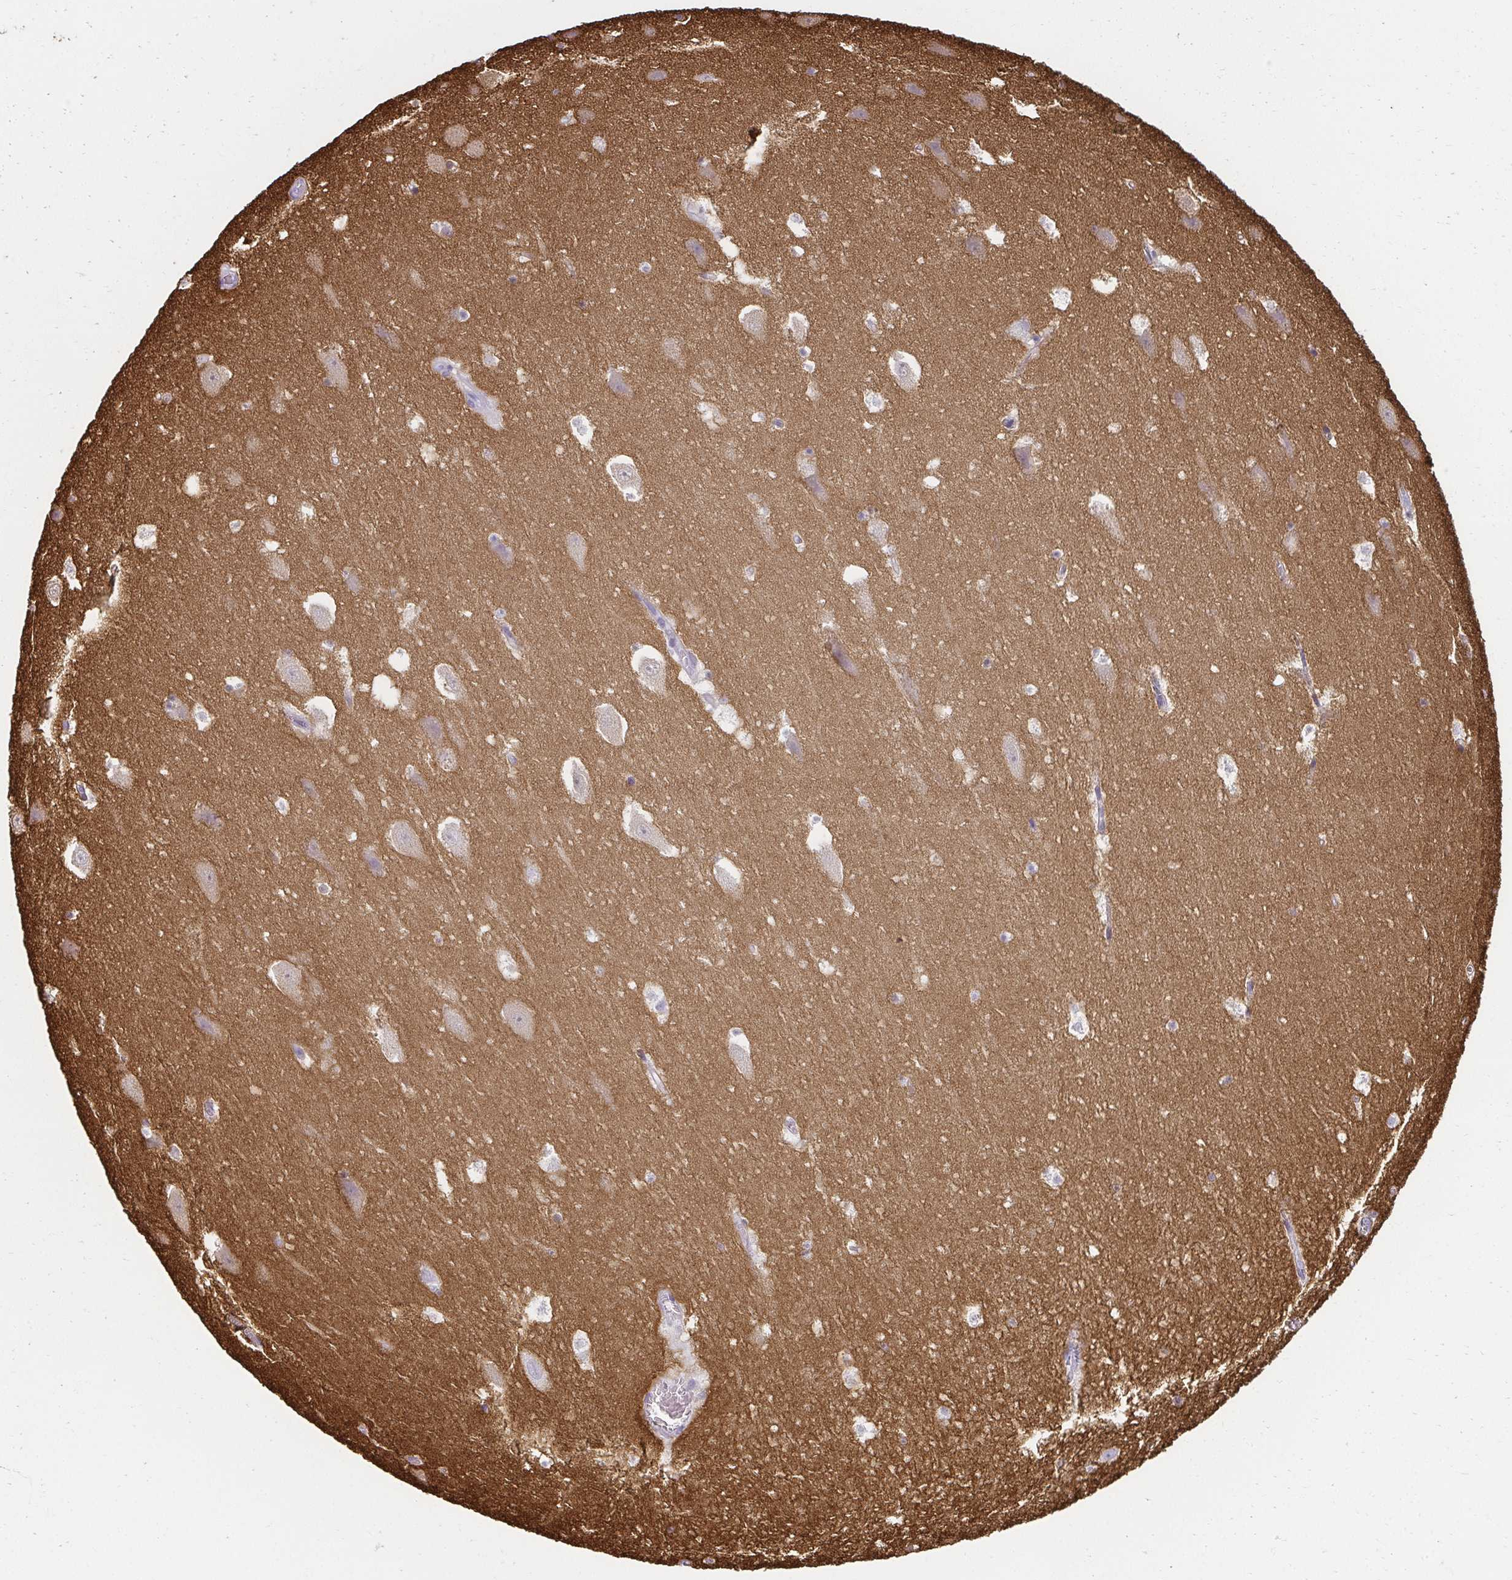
{"staining": {"intensity": "negative", "quantity": "none", "location": "none"}, "tissue": "hippocampus", "cell_type": "Glial cells", "image_type": "normal", "snomed": [{"axis": "morphology", "description": "Normal tissue, NOS"}, {"axis": "topography", "description": "Hippocampus"}], "caption": "The micrograph reveals no staining of glial cells in unremarkable hippocampus. Brightfield microscopy of immunohistochemistry (IHC) stained with DAB (brown) and hematoxylin (blue), captured at high magnification.", "gene": "PDE2A", "patient": {"sex": "female", "age": 42}}